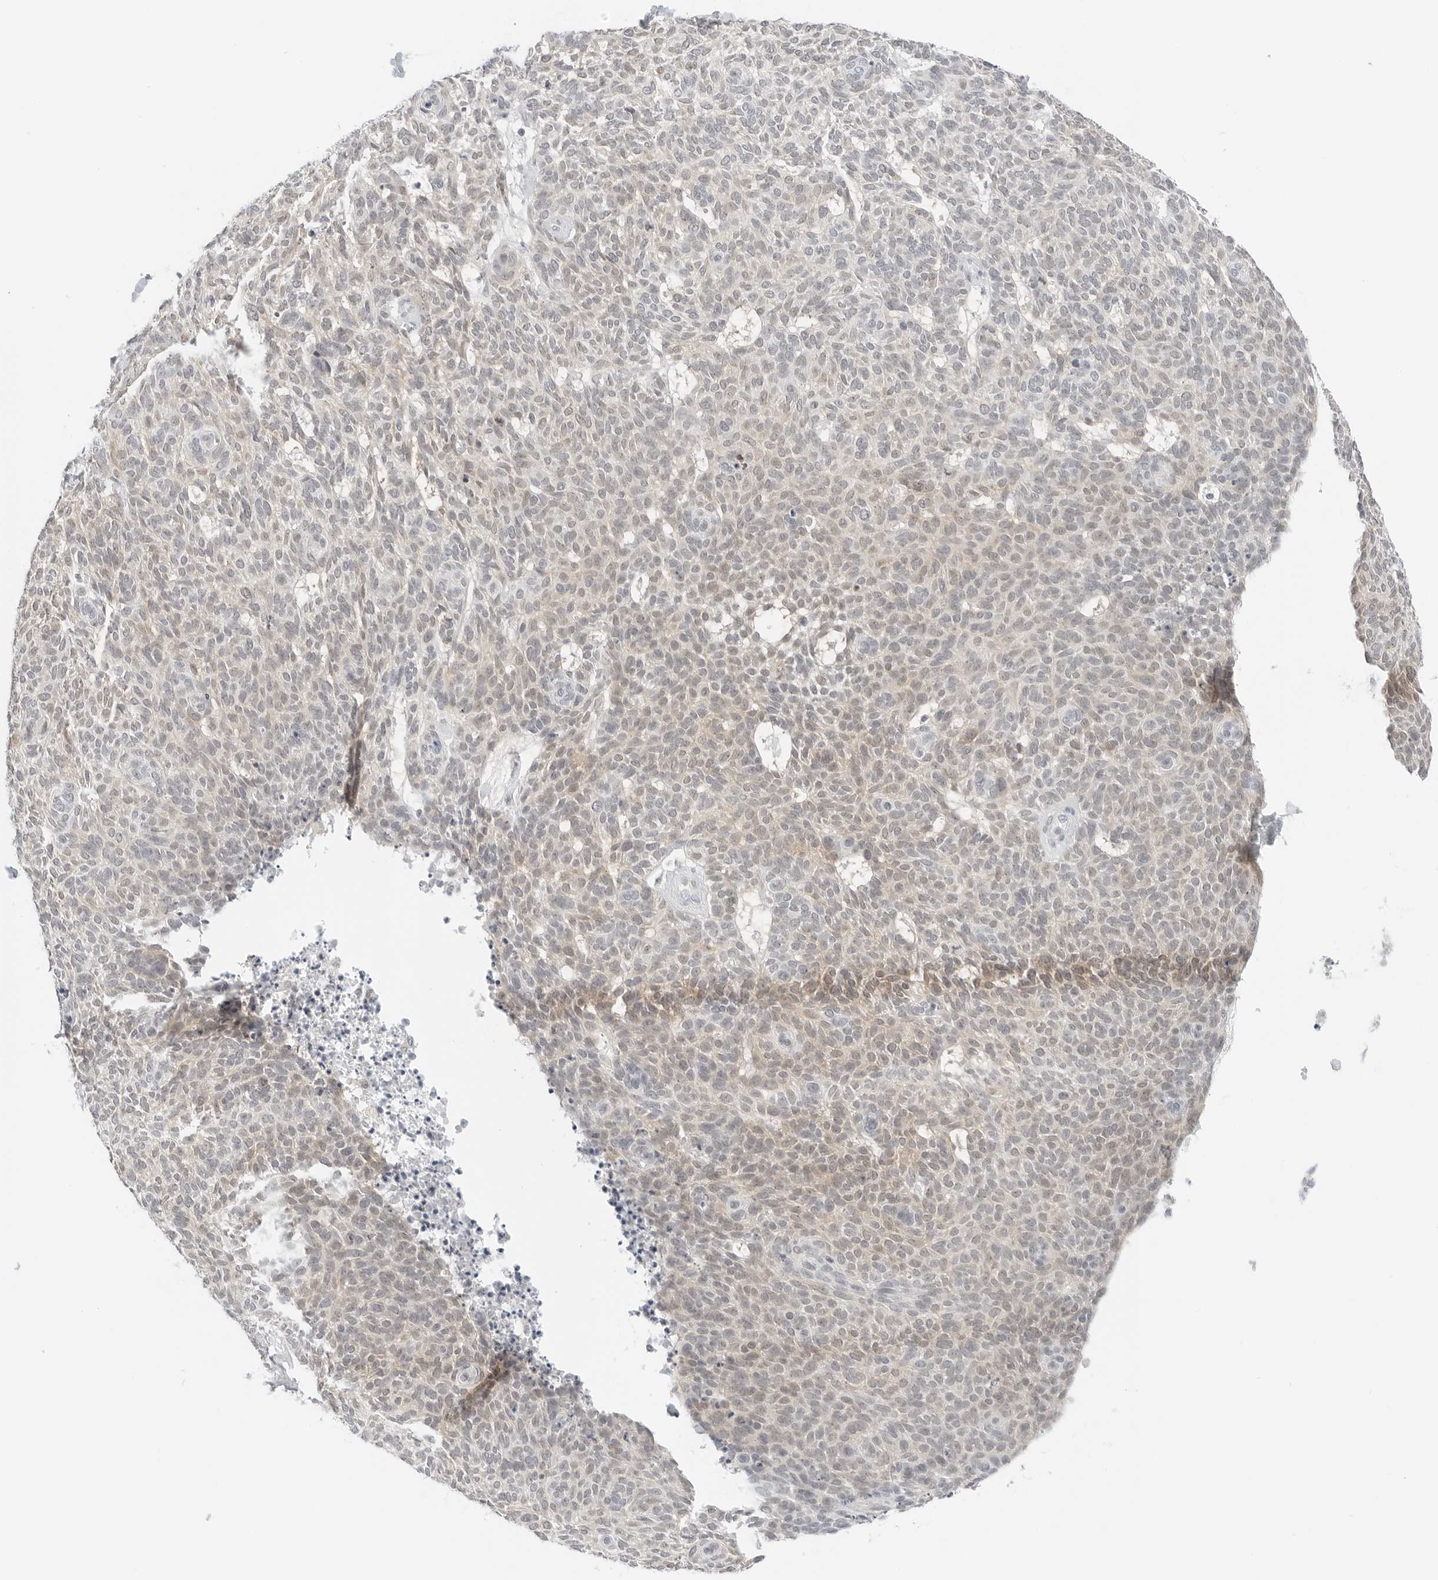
{"staining": {"intensity": "negative", "quantity": "none", "location": "none"}, "tissue": "skin cancer", "cell_type": "Tumor cells", "image_type": "cancer", "snomed": [{"axis": "morphology", "description": "Squamous cell carcinoma, NOS"}, {"axis": "topography", "description": "Skin"}], "caption": "There is no significant expression in tumor cells of skin squamous cell carcinoma.", "gene": "CCSAP", "patient": {"sex": "female", "age": 90}}